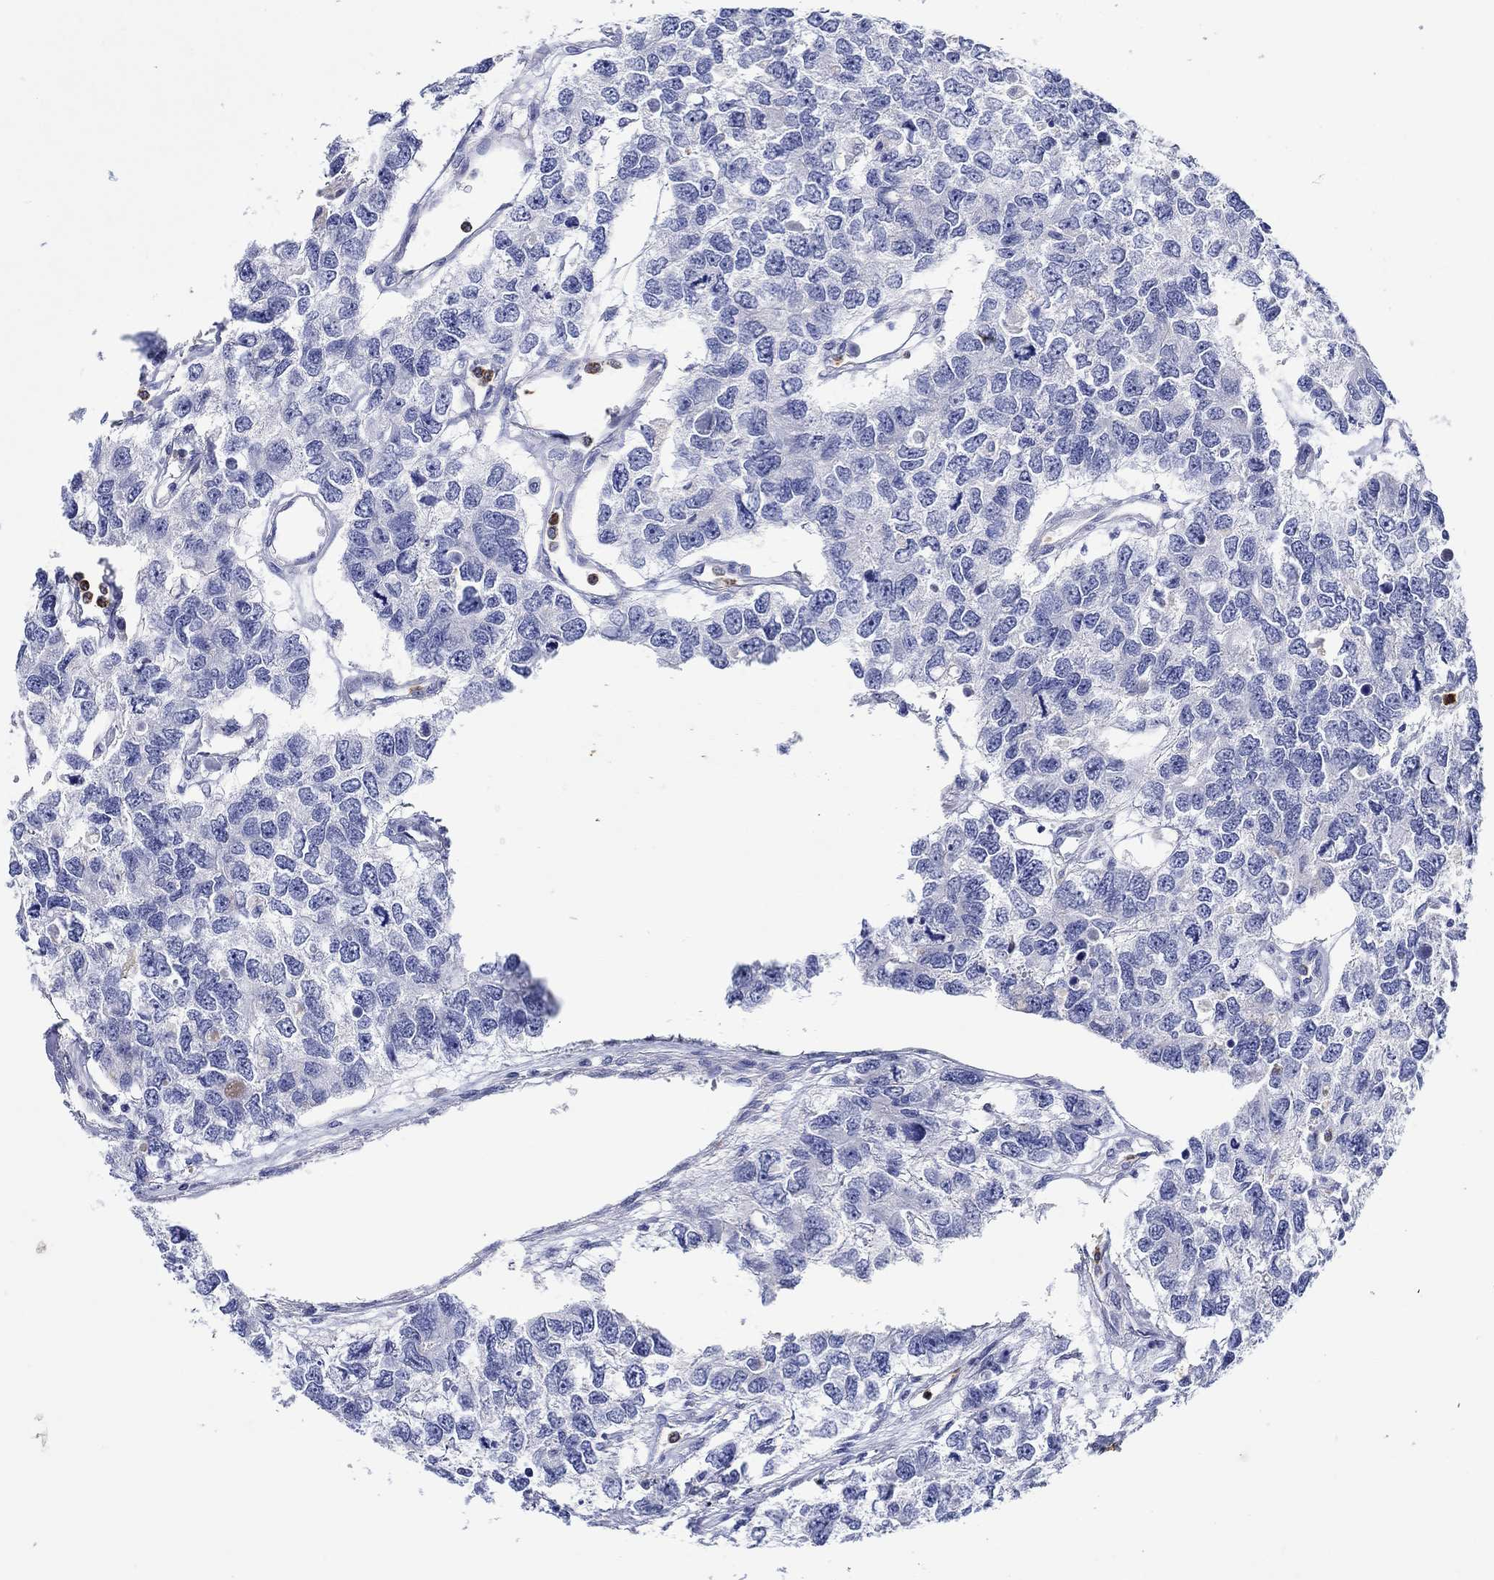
{"staining": {"intensity": "negative", "quantity": "none", "location": "none"}, "tissue": "testis cancer", "cell_type": "Tumor cells", "image_type": "cancer", "snomed": [{"axis": "morphology", "description": "Seminoma, NOS"}, {"axis": "topography", "description": "Testis"}], "caption": "This is a micrograph of immunohistochemistry (IHC) staining of seminoma (testis), which shows no expression in tumor cells.", "gene": "EPX", "patient": {"sex": "male", "age": 52}}